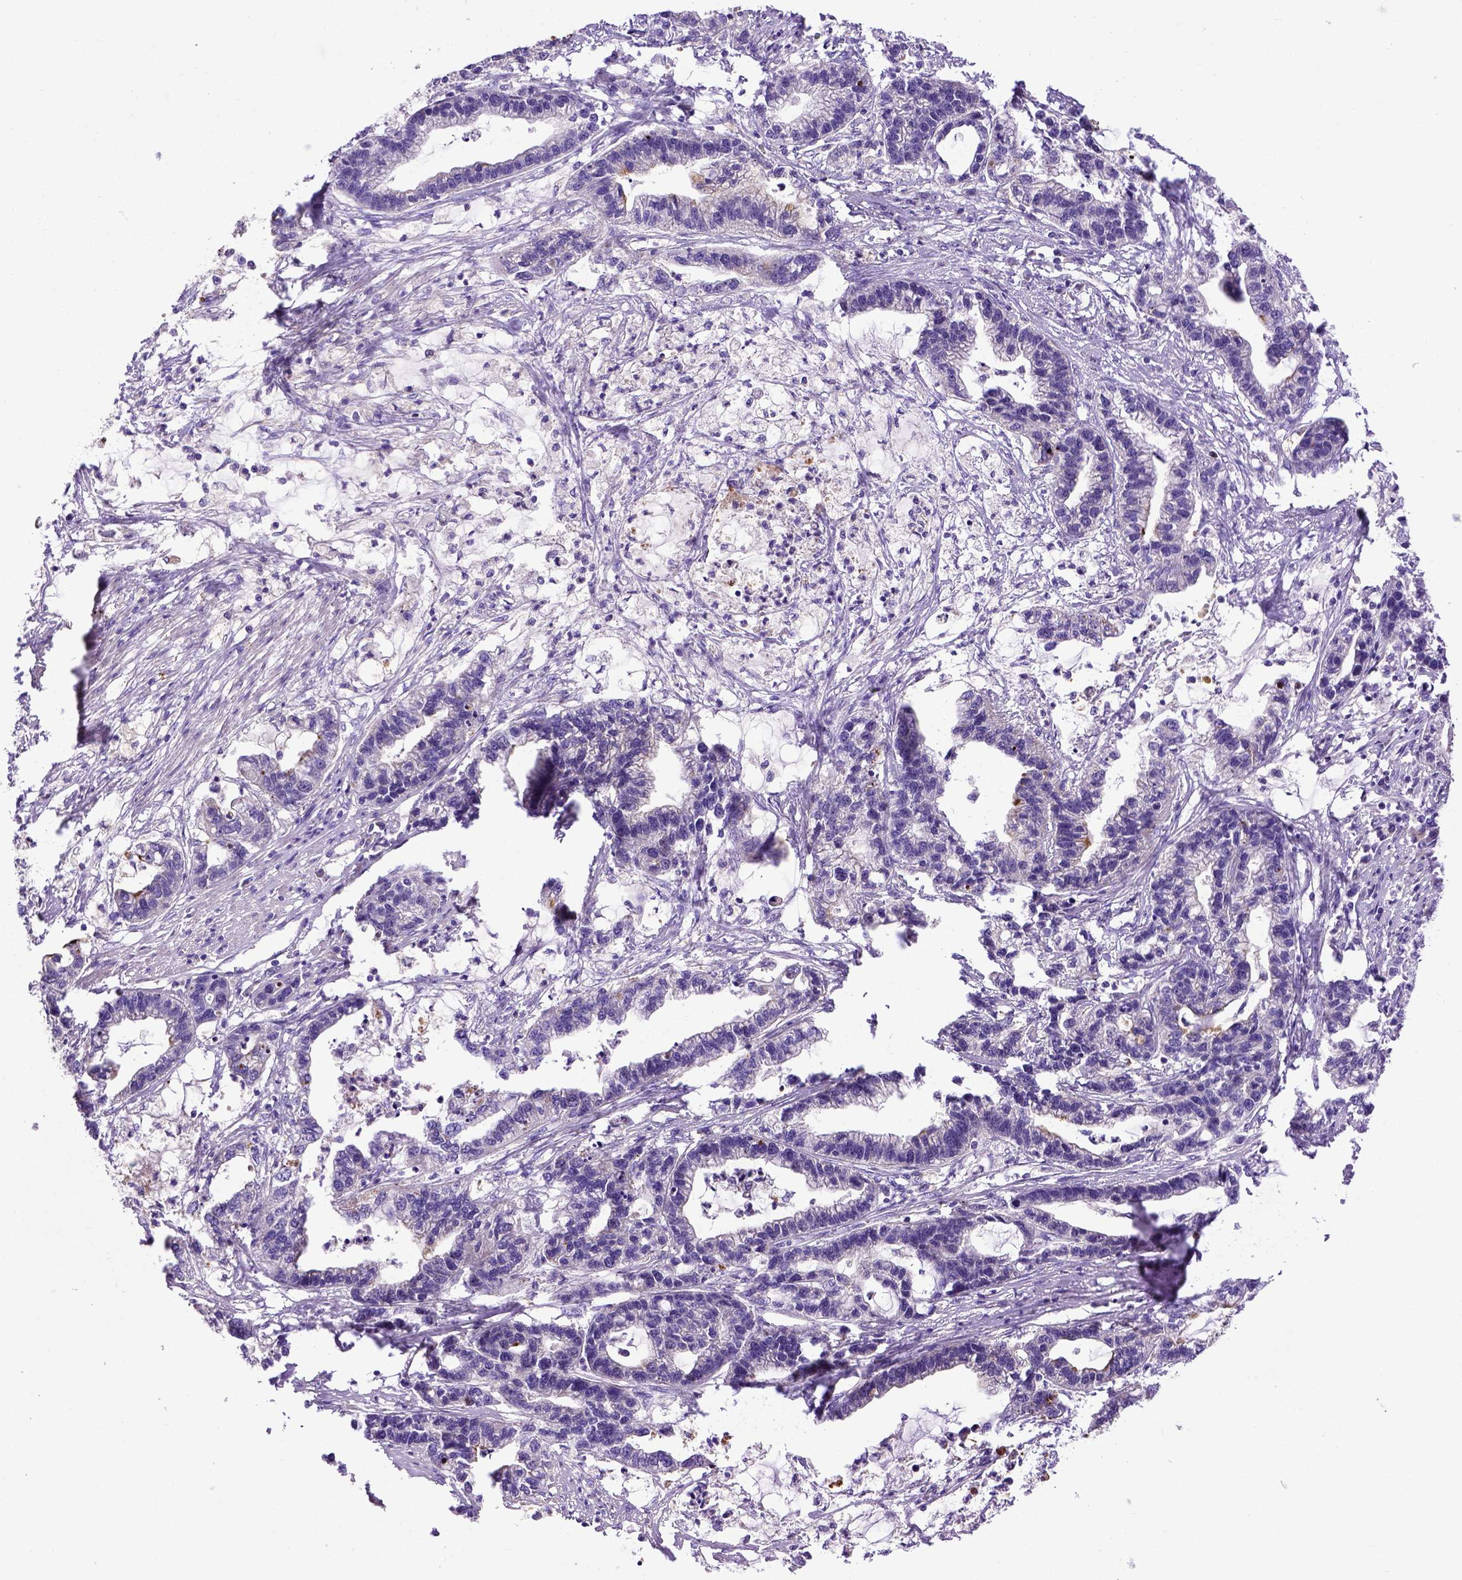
{"staining": {"intensity": "negative", "quantity": "none", "location": "none"}, "tissue": "stomach cancer", "cell_type": "Tumor cells", "image_type": "cancer", "snomed": [{"axis": "morphology", "description": "Adenocarcinoma, NOS"}, {"axis": "topography", "description": "Stomach"}], "caption": "Stomach adenocarcinoma was stained to show a protein in brown. There is no significant staining in tumor cells. The staining is performed using DAB (3,3'-diaminobenzidine) brown chromogen with nuclei counter-stained in using hematoxylin.", "gene": "ADAM12", "patient": {"sex": "male", "age": 83}}